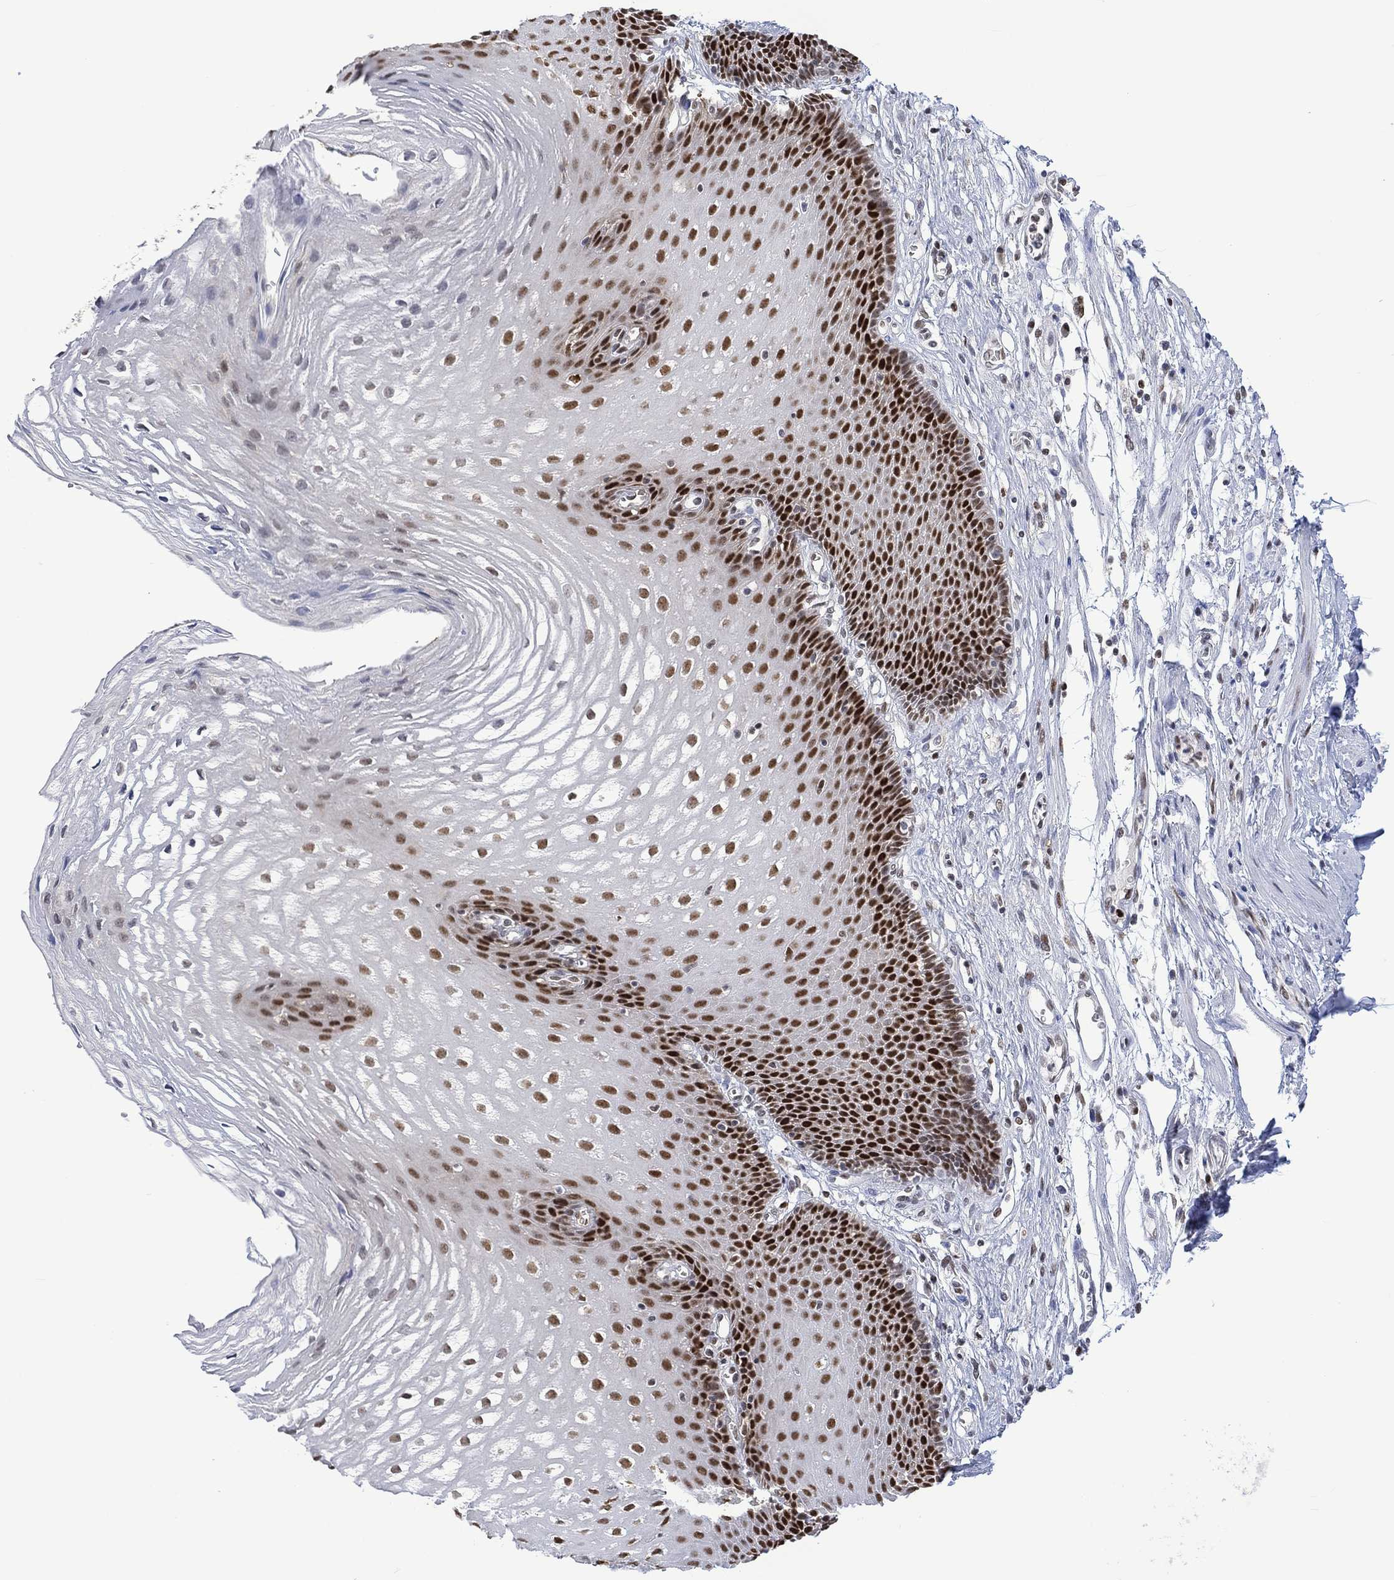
{"staining": {"intensity": "strong", "quantity": "25%-75%", "location": "nuclear"}, "tissue": "esophagus", "cell_type": "Squamous epithelial cells", "image_type": "normal", "snomed": [{"axis": "morphology", "description": "Normal tissue, NOS"}, {"axis": "topography", "description": "Esophagus"}], "caption": "Immunohistochemical staining of unremarkable esophagus shows 25%-75% levels of strong nuclear protein staining in about 25%-75% of squamous epithelial cells. Using DAB (brown) and hematoxylin (blue) stains, captured at high magnification using brightfield microscopy.", "gene": "RAD54L2", "patient": {"sex": "male", "age": 72}}